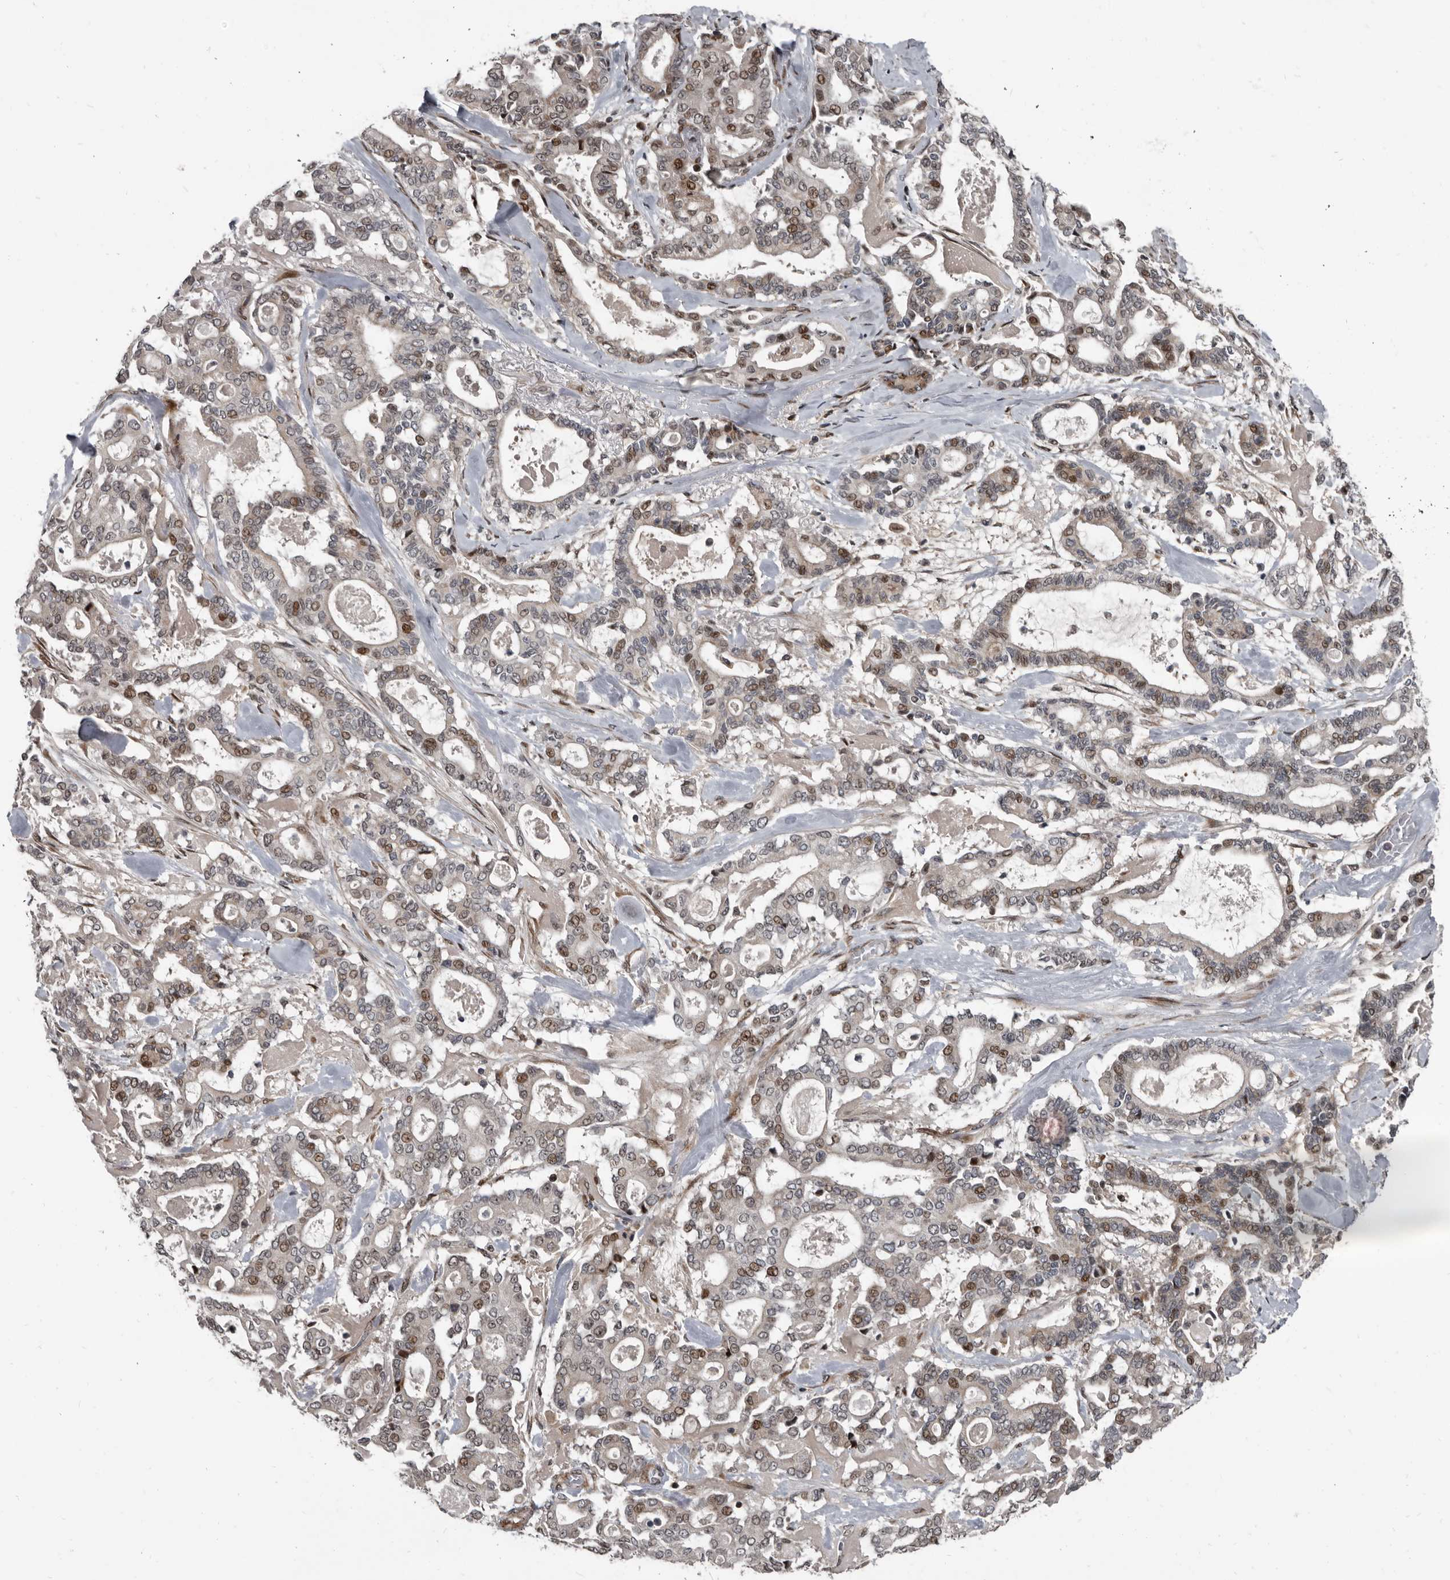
{"staining": {"intensity": "moderate", "quantity": "<25%", "location": "nuclear"}, "tissue": "pancreatic cancer", "cell_type": "Tumor cells", "image_type": "cancer", "snomed": [{"axis": "morphology", "description": "Adenocarcinoma, NOS"}, {"axis": "topography", "description": "Pancreas"}], "caption": "Pancreatic adenocarcinoma stained for a protein (brown) reveals moderate nuclear positive expression in approximately <25% of tumor cells.", "gene": "CHD1L", "patient": {"sex": "male", "age": 63}}